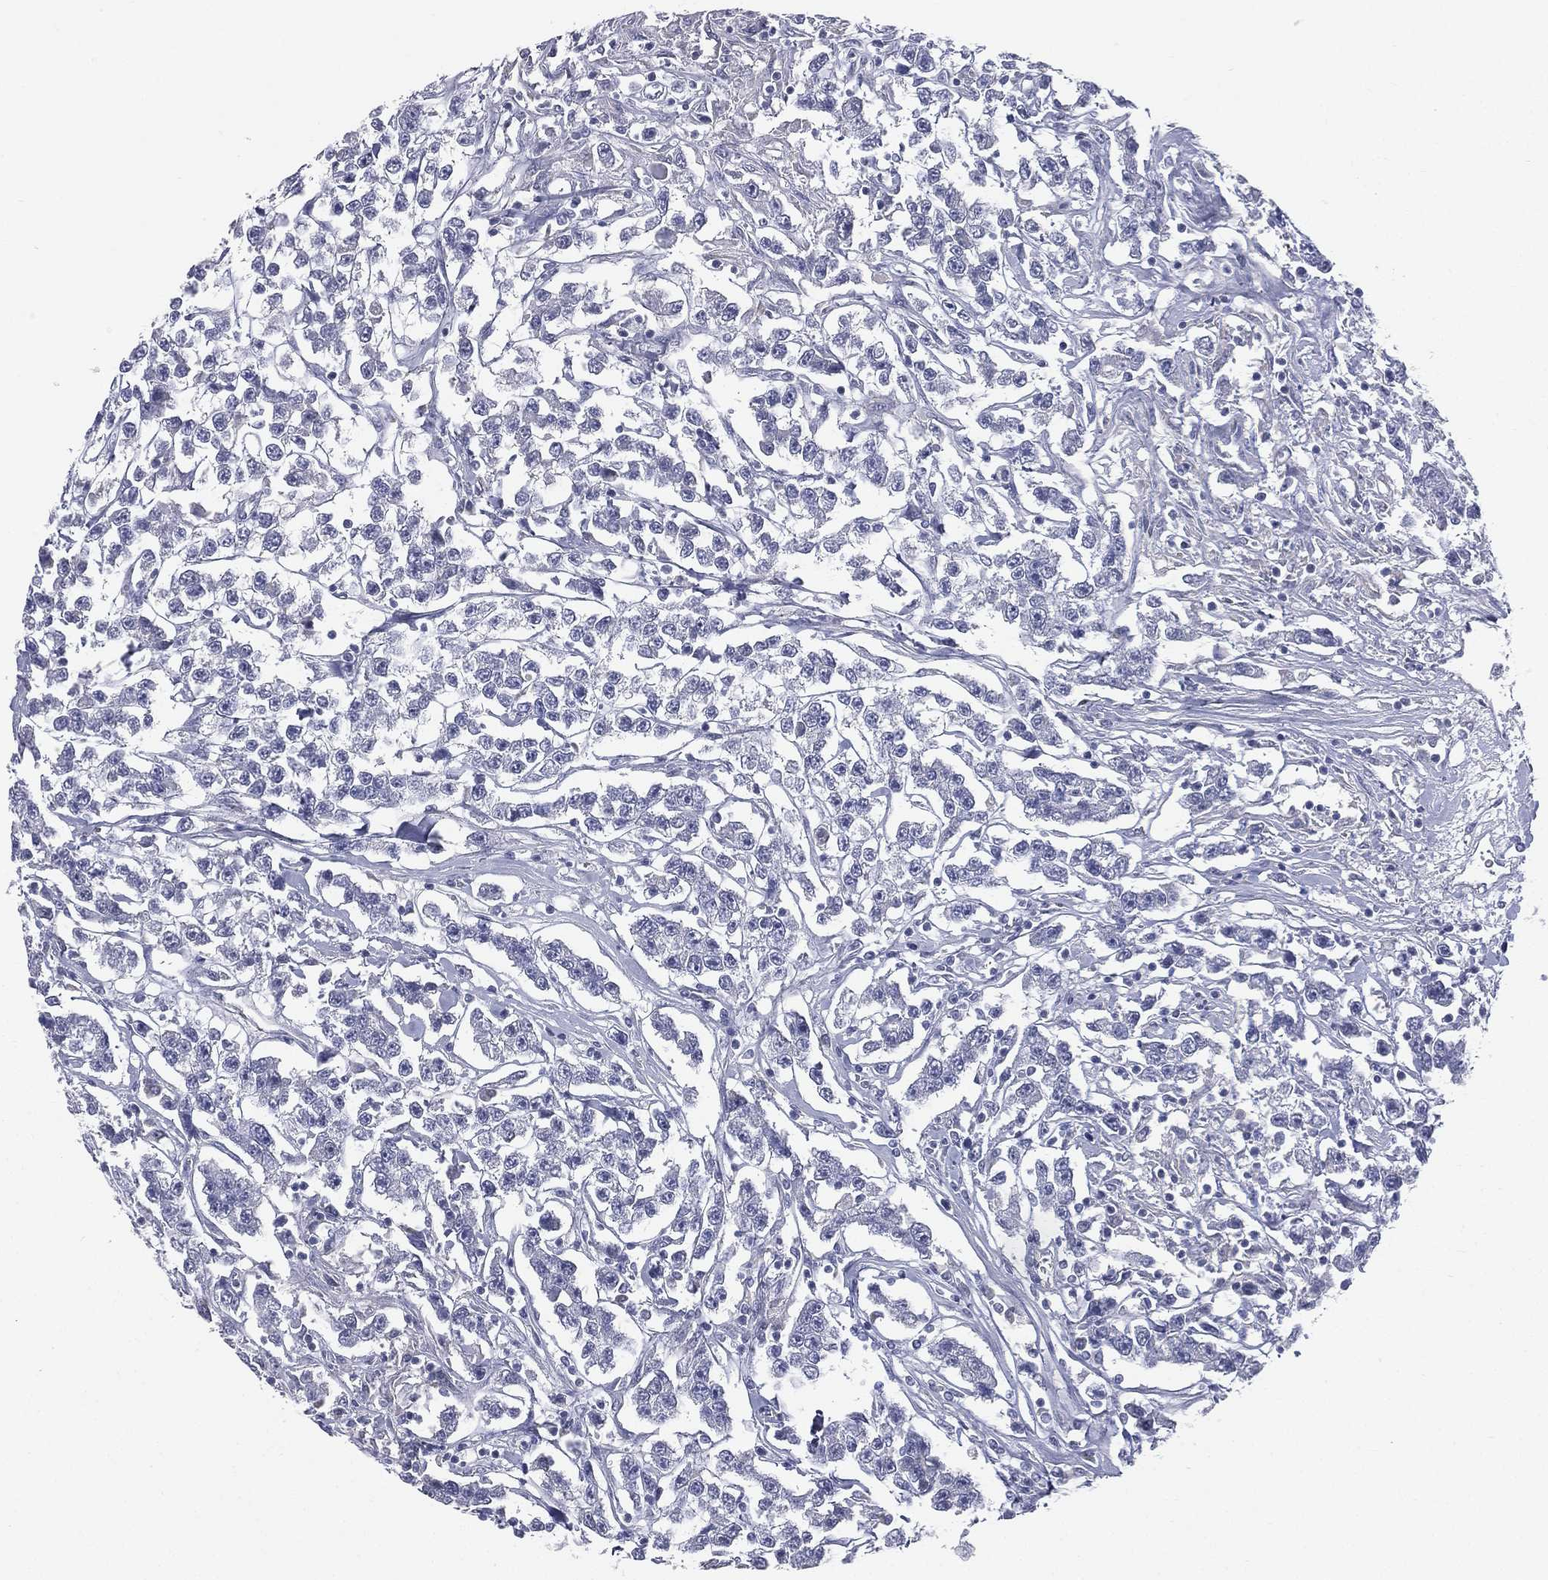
{"staining": {"intensity": "negative", "quantity": "none", "location": "none"}, "tissue": "testis cancer", "cell_type": "Tumor cells", "image_type": "cancer", "snomed": [{"axis": "morphology", "description": "Seminoma, NOS"}, {"axis": "topography", "description": "Testis"}], "caption": "This histopathology image is of testis seminoma stained with IHC to label a protein in brown with the nuclei are counter-stained blue. There is no expression in tumor cells. (Stains: DAB (3,3'-diaminobenzidine) IHC with hematoxylin counter stain, Microscopy: brightfield microscopy at high magnification).", "gene": "STK31", "patient": {"sex": "male", "age": 59}}